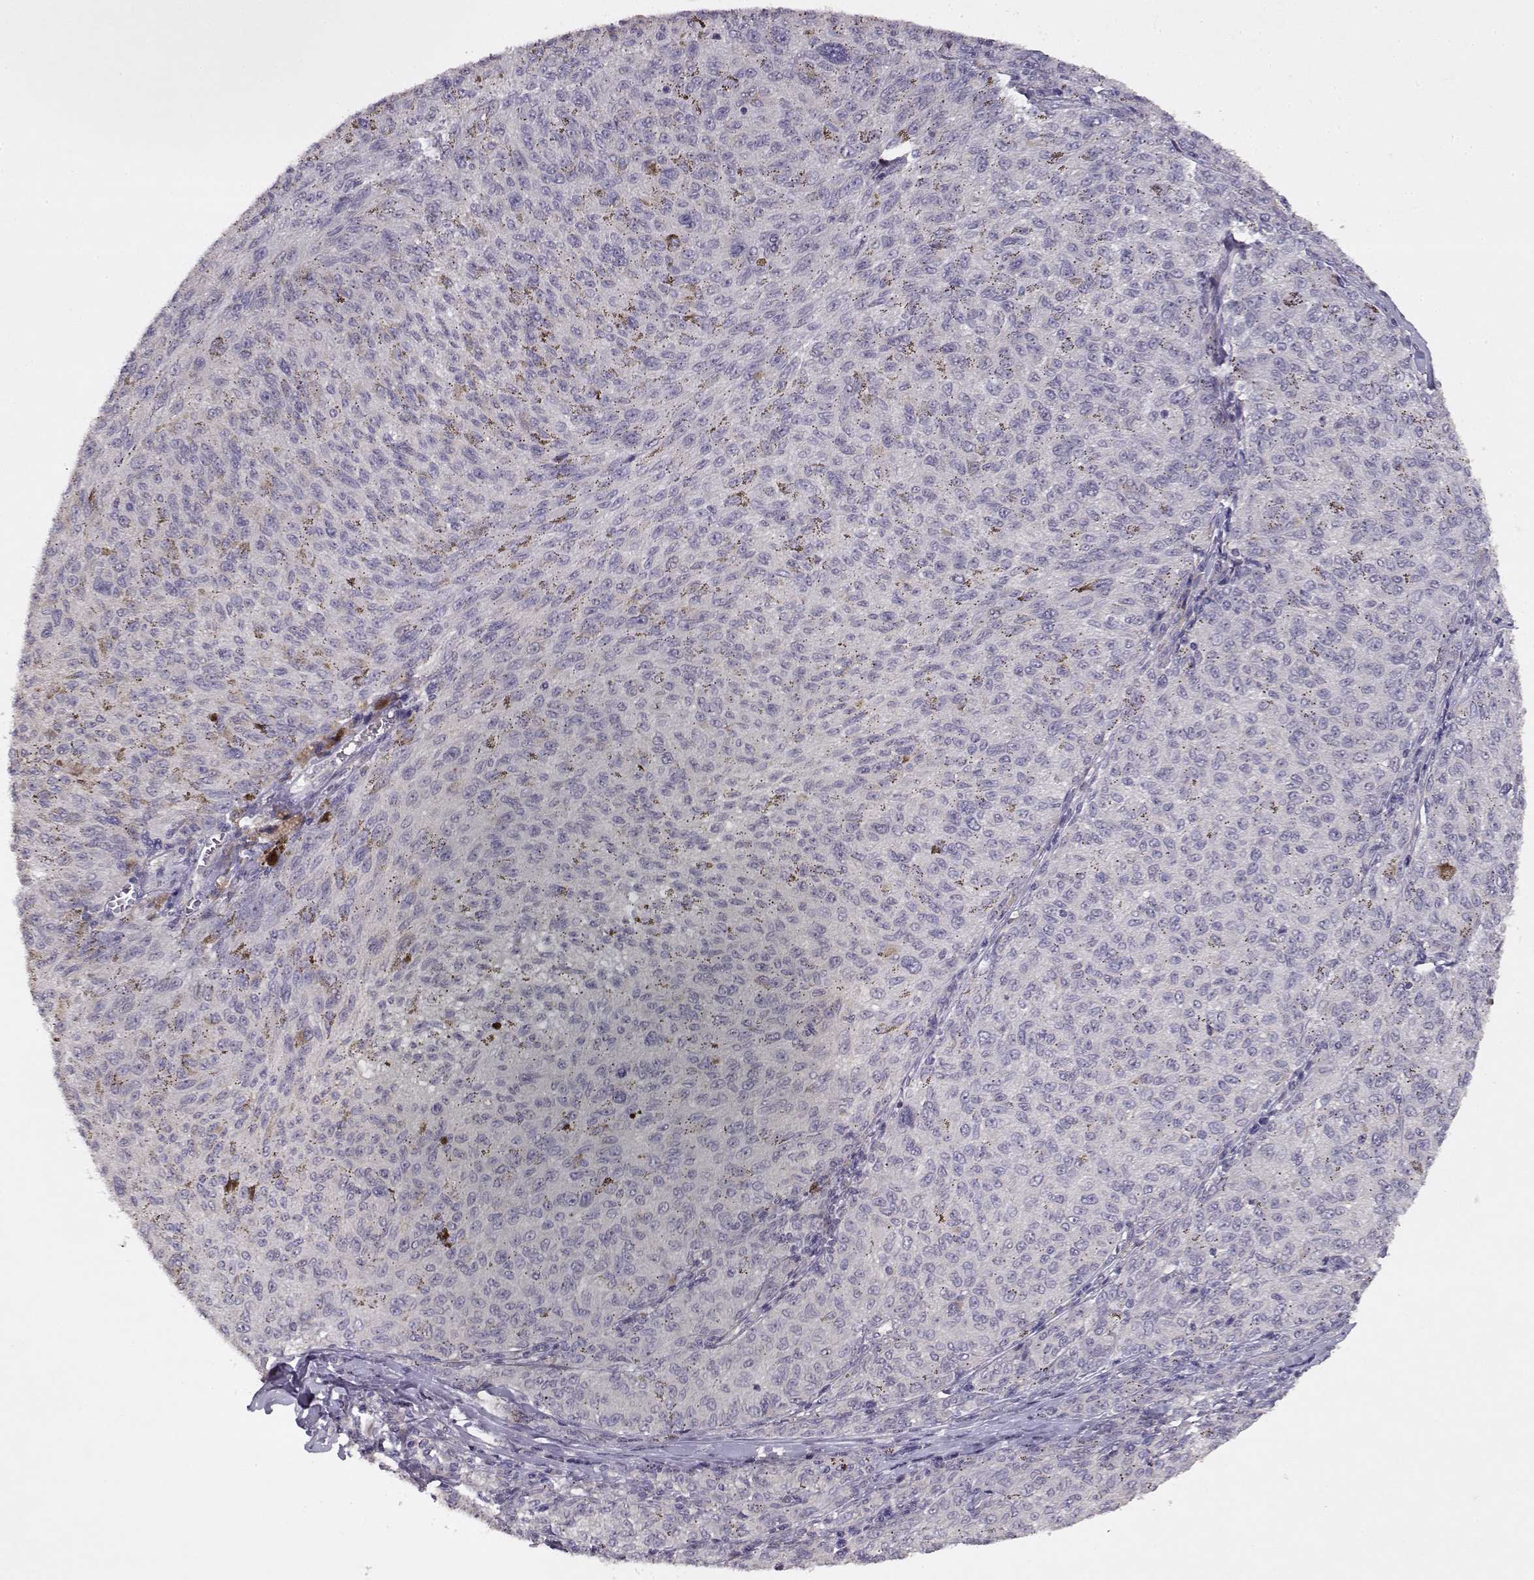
{"staining": {"intensity": "negative", "quantity": "none", "location": "none"}, "tissue": "melanoma", "cell_type": "Tumor cells", "image_type": "cancer", "snomed": [{"axis": "morphology", "description": "Malignant melanoma, NOS"}, {"axis": "topography", "description": "Skin"}], "caption": "A histopathology image of human malignant melanoma is negative for staining in tumor cells. Nuclei are stained in blue.", "gene": "BMX", "patient": {"sex": "female", "age": 72}}